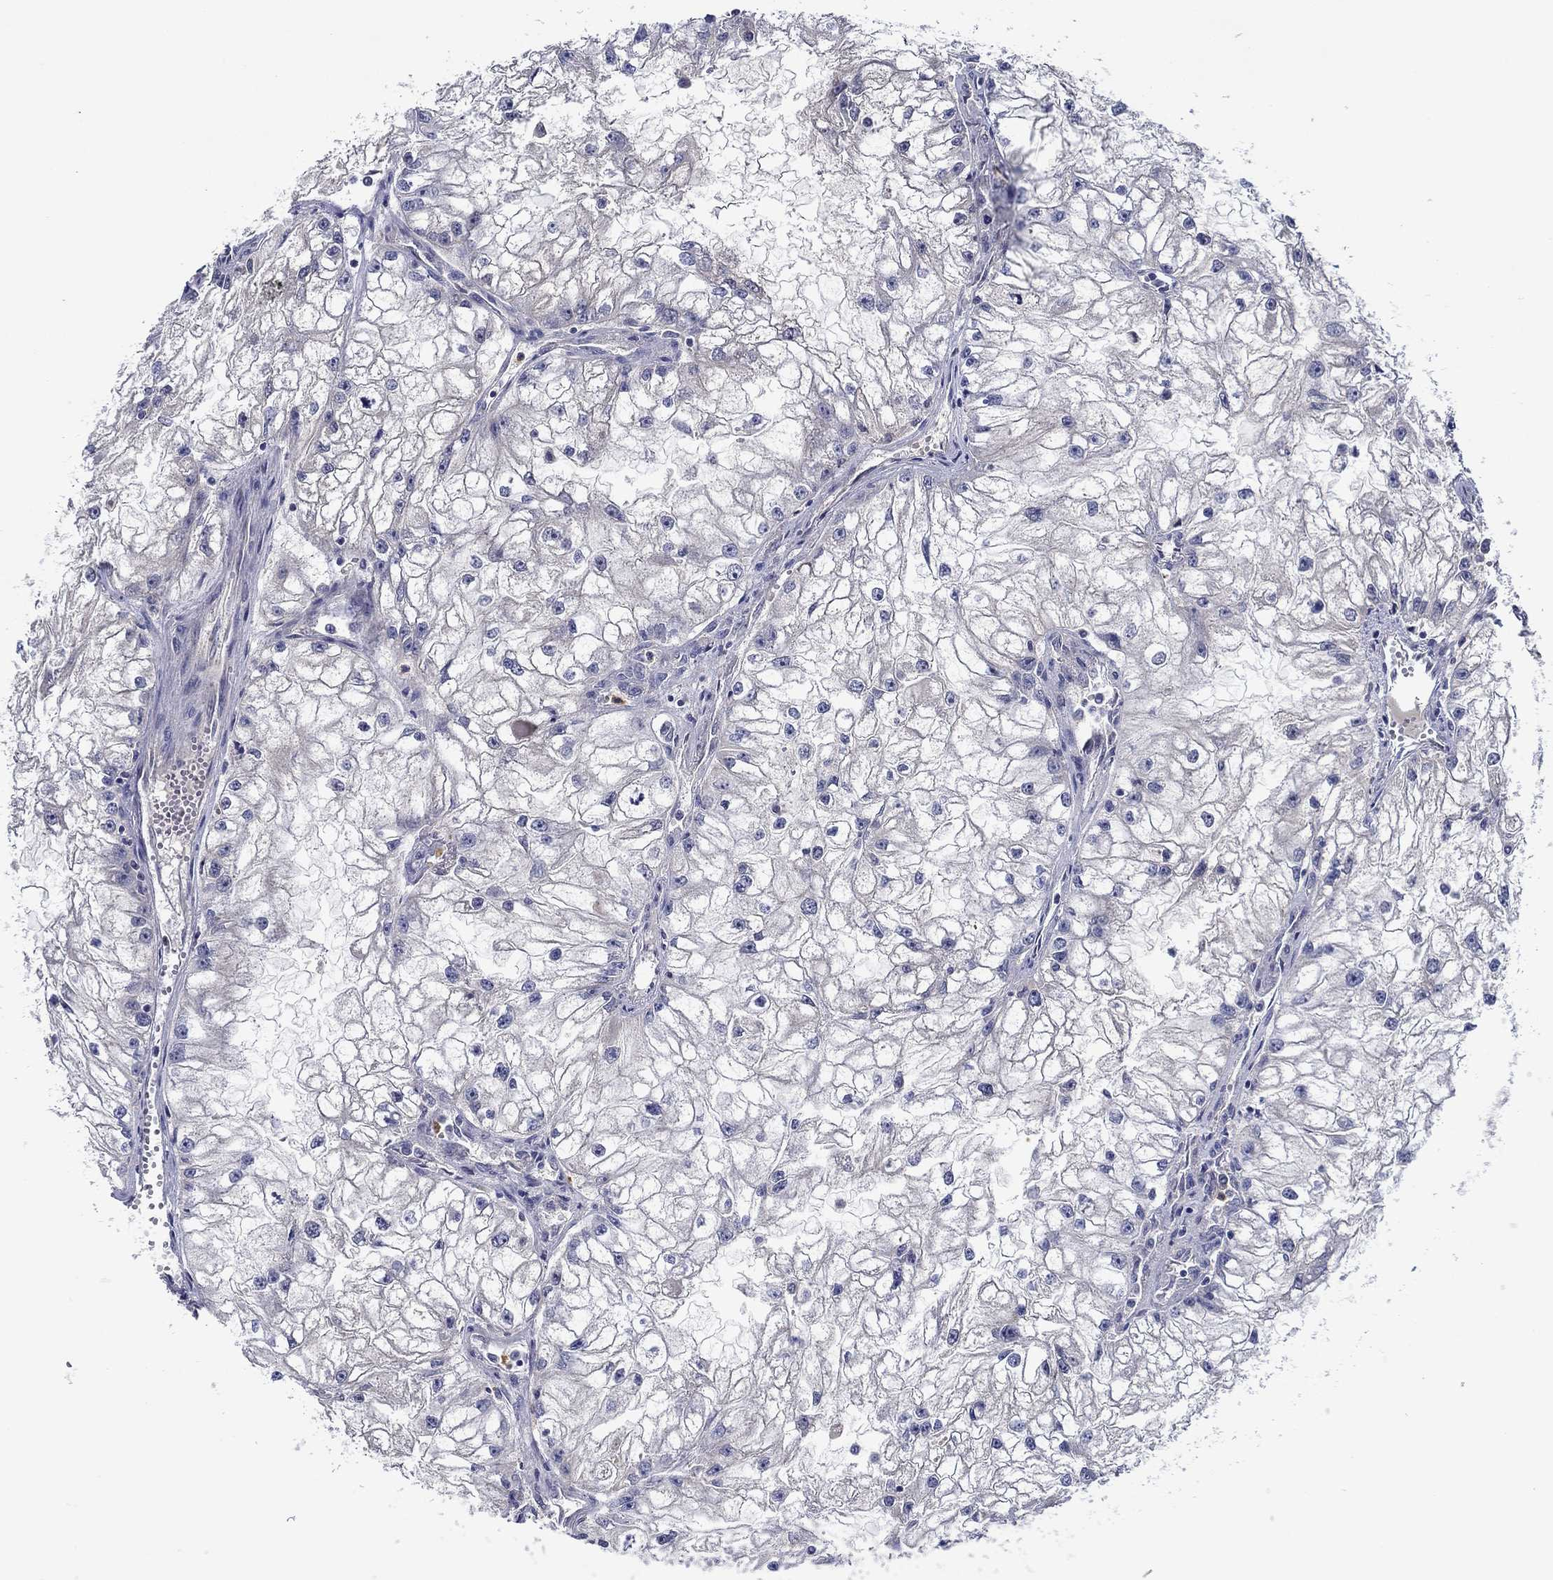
{"staining": {"intensity": "negative", "quantity": "none", "location": "none"}, "tissue": "renal cancer", "cell_type": "Tumor cells", "image_type": "cancer", "snomed": [{"axis": "morphology", "description": "Adenocarcinoma, NOS"}, {"axis": "topography", "description": "Kidney"}], "caption": "IHC photomicrograph of human renal adenocarcinoma stained for a protein (brown), which displays no expression in tumor cells. Nuclei are stained in blue.", "gene": "CHIT1", "patient": {"sex": "male", "age": 59}}